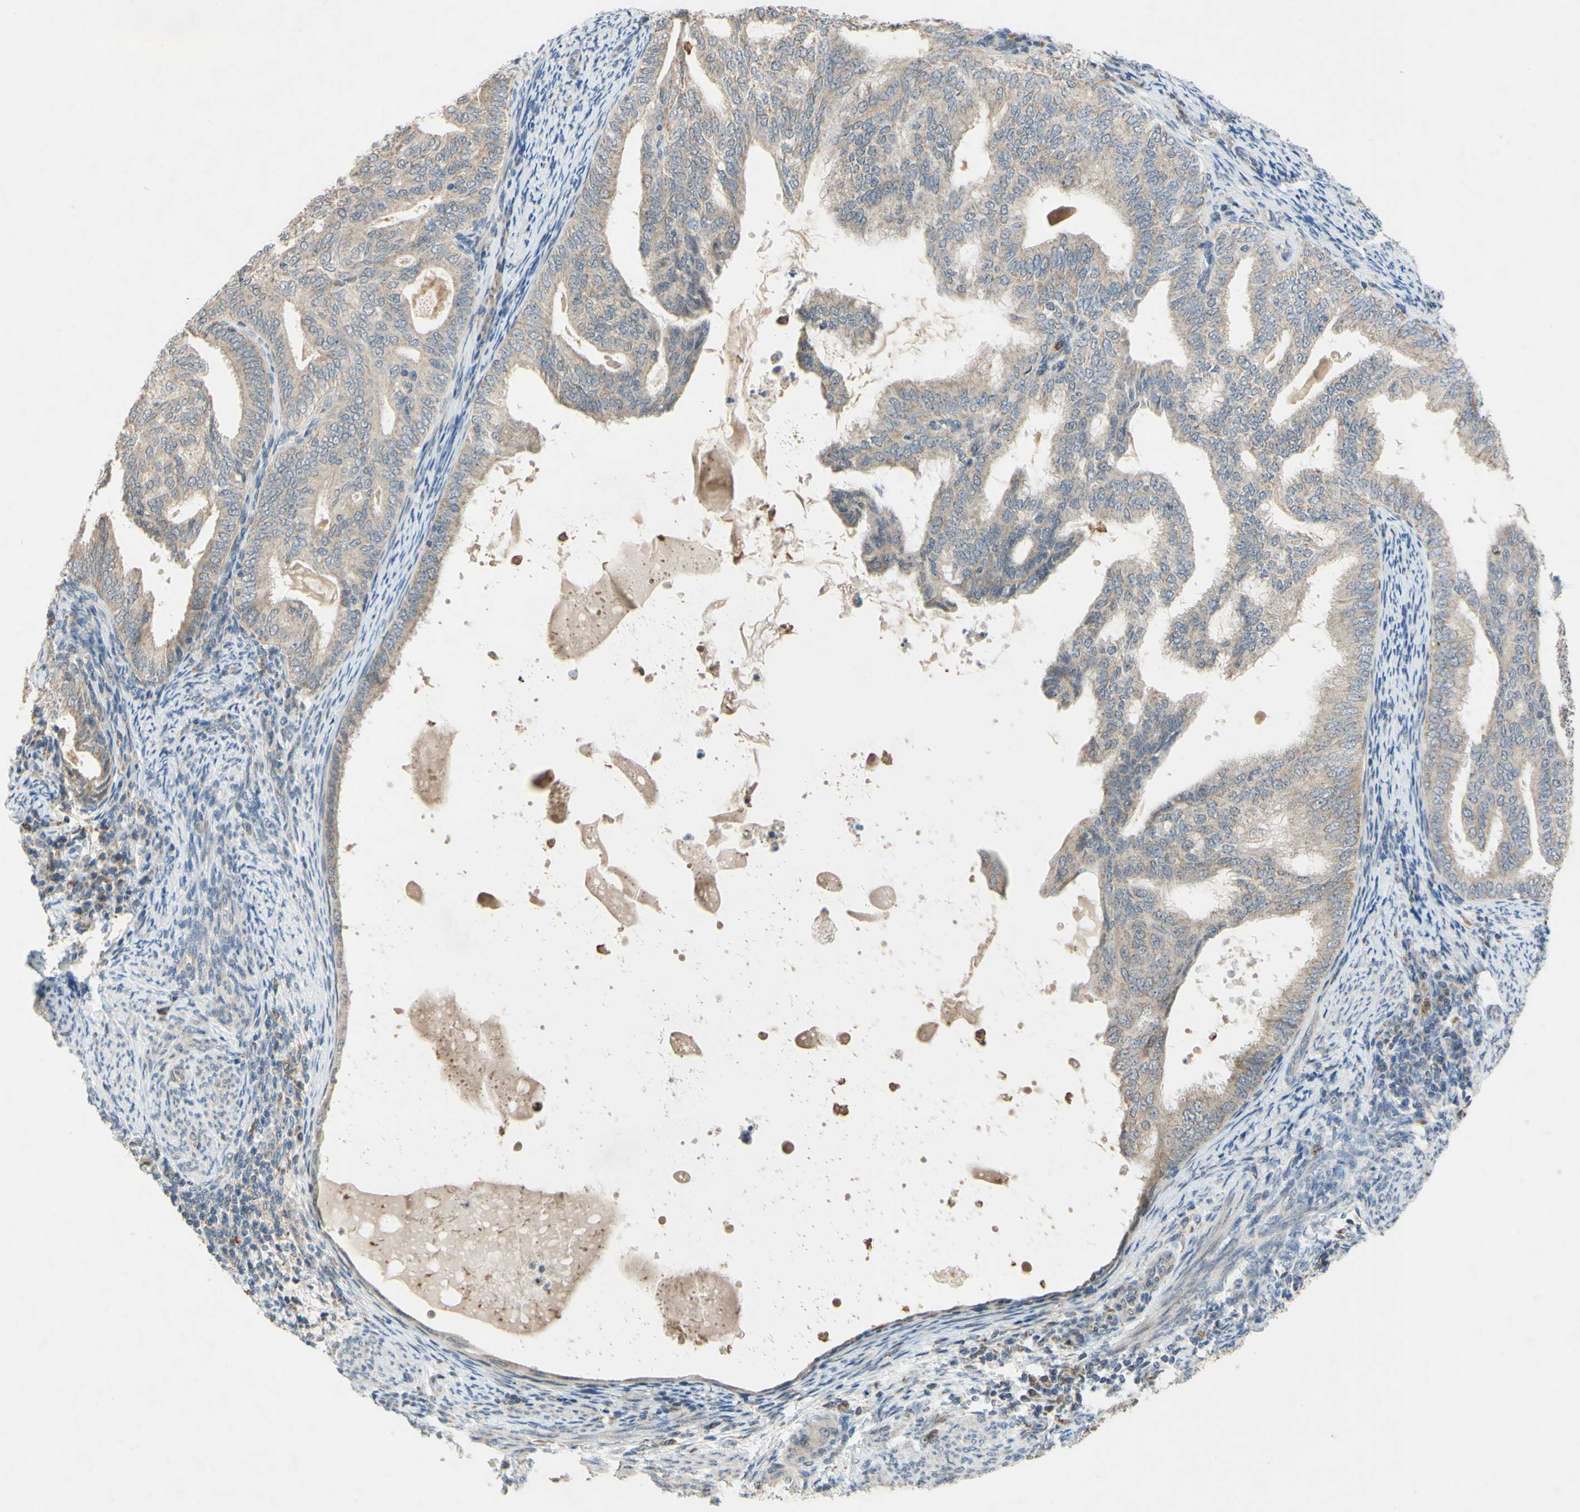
{"staining": {"intensity": "weak", "quantity": ">75%", "location": "cytoplasmic/membranous"}, "tissue": "endometrial cancer", "cell_type": "Tumor cells", "image_type": "cancer", "snomed": [{"axis": "morphology", "description": "Adenocarcinoma, NOS"}, {"axis": "topography", "description": "Endometrium"}], "caption": "Endometrial cancer (adenocarcinoma) stained for a protein (brown) exhibits weak cytoplasmic/membranous positive positivity in about >75% of tumor cells.", "gene": "GATA1", "patient": {"sex": "female", "age": 58}}